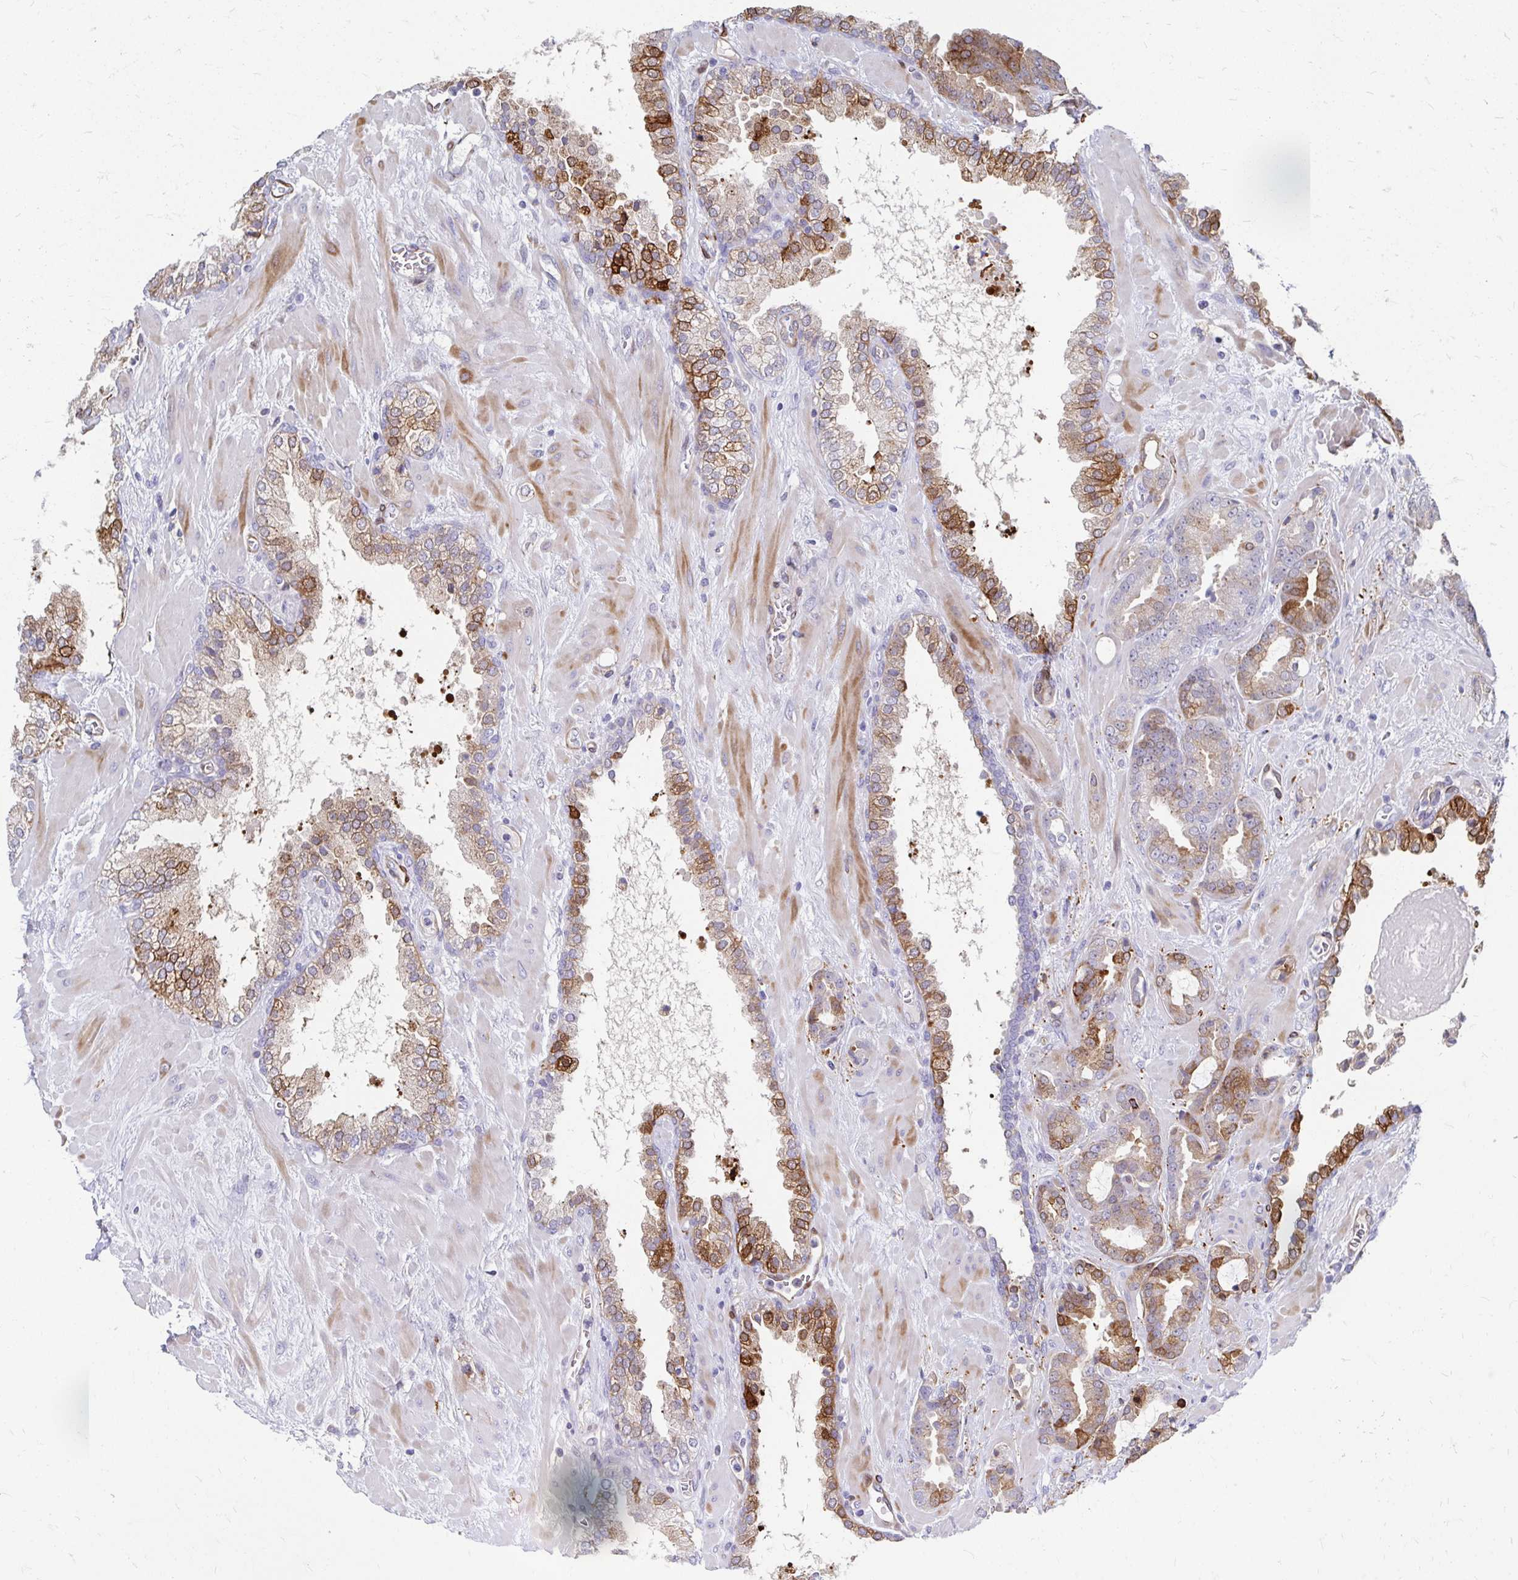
{"staining": {"intensity": "moderate", "quantity": "<25%", "location": "cytoplasmic/membranous"}, "tissue": "prostate cancer", "cell_type": "Tumor cells", "image_type": "cancer", "snomed": [{"axis": "morphology", "description": "Adenocarcinoma, Low grade"}, {"axis": "topography", "description": "Prostate"}], "caption": "Approximately <25% of tumor cells in human prostate low-grade adenocarcinoma exhibit moderate cytoplasmic/membranous protein expression as visualized by brown immunohistochemical staining.", "gene": "CDKL1", "patient": {"sex": "male", "age": 62}}